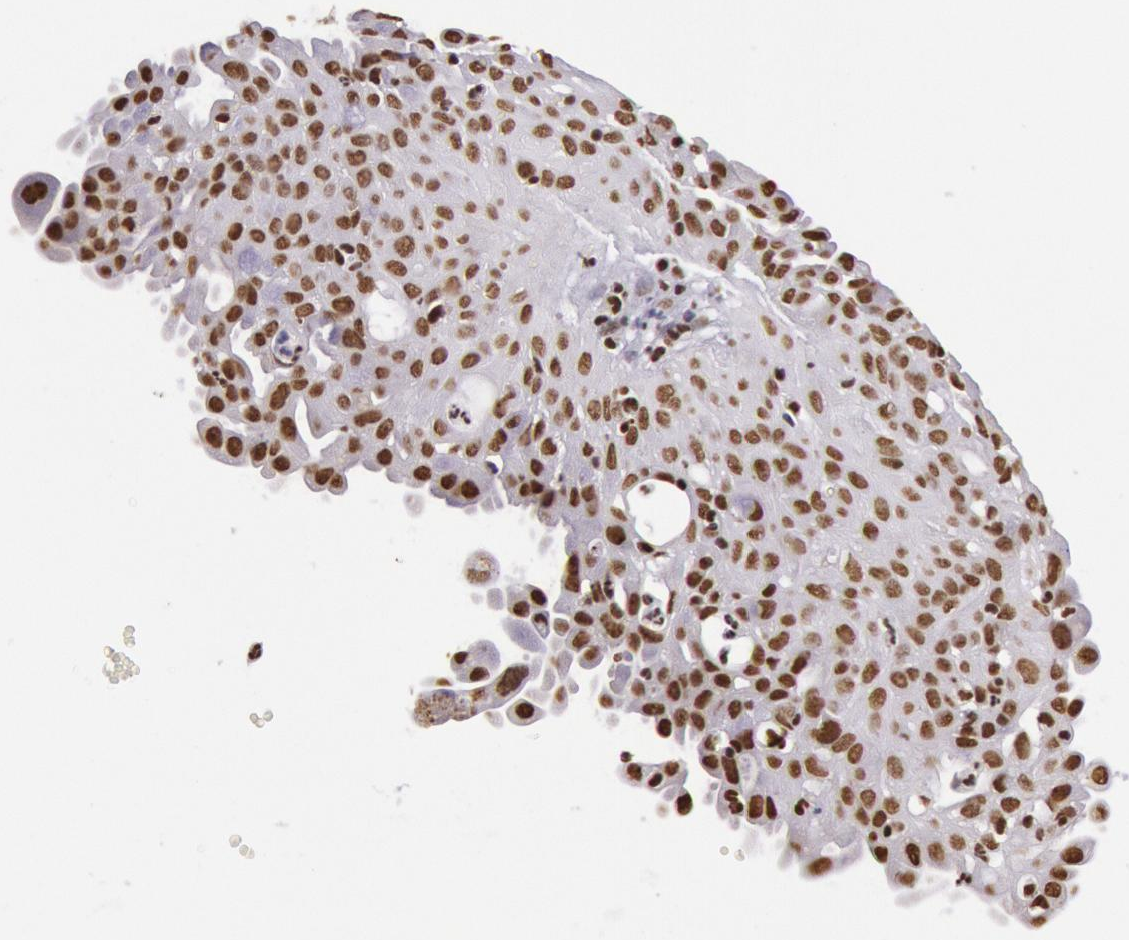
{"staining": {"intensity": "moderate", "quantity": ">75%", "location": "nuclear"}, "tissue": "cervical cancer", "cell_type": "Tumor cells", "image_type": "cancer", "snomed": [{"axis": "morphology", "description": "Normal tissue, NOS"}, {"axis": "morphology", "description": "Squamous cell carcinoma, NOS"}, {"axis": "topography", "description": "Cervix"}], "caption": "Moderate nuclear protein positivity is present in approximately >75% of tumor cells in cervical squamous cell carcinoma.", "gene": "HNRNPH2", "patient": {"sex": "female", "age": 45}}